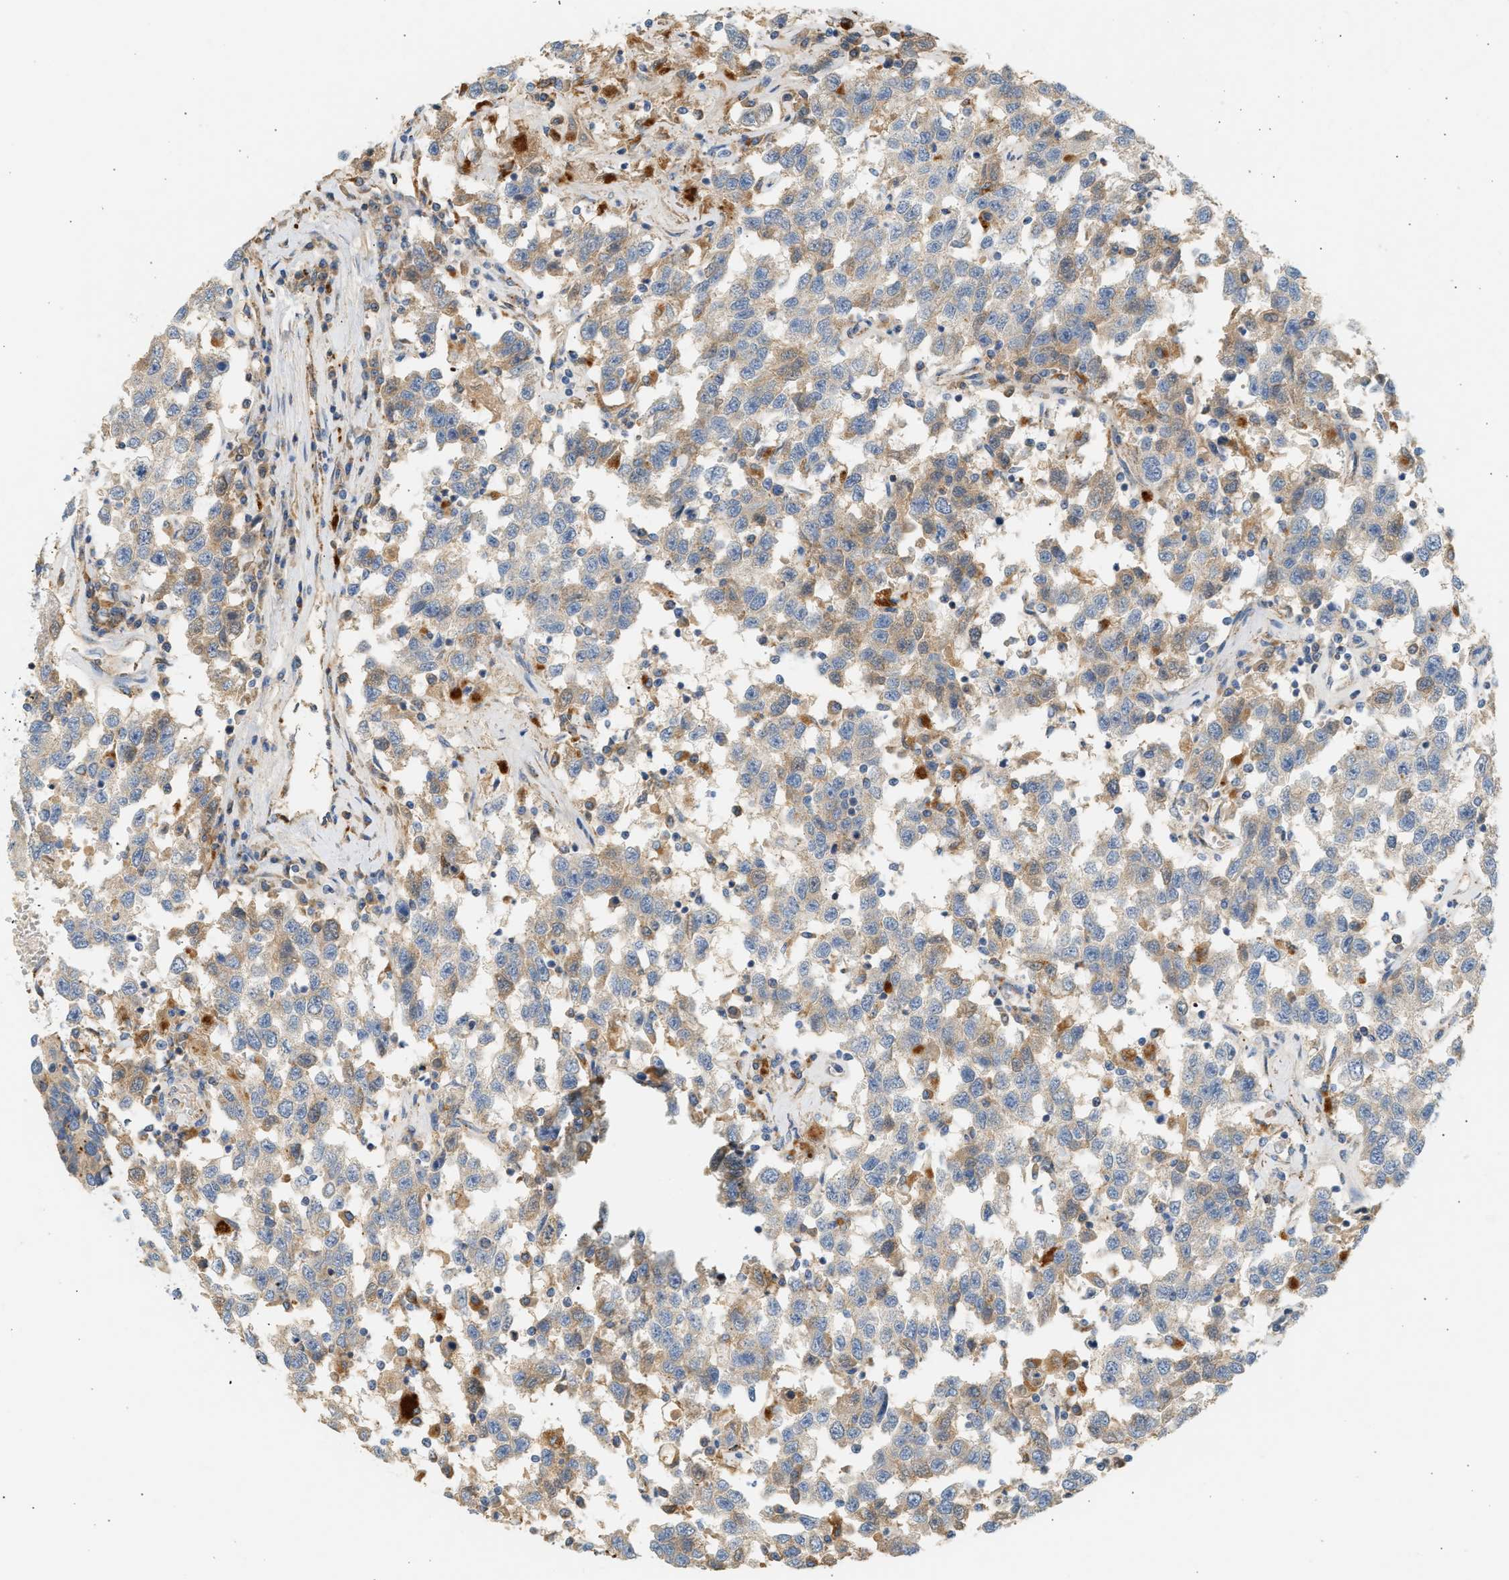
{"staining": {"intensity": "moderate", "quantity": ">75%", "location": "cytoplasmic/membranous"}, "tissue": "testis cancer", "cell_type": "Tumor cells", "image_type": "cancer", "snomed": [{"axis": "morphology", "description": "Seminoma, NOS"}, {"axis": "topography", "description": "Testis"}], "caption": "High-power microscopy captured an IHC histopathology image of testis cancer (seminoma), revealing moderate cytoplasmic/membranous positivity in about >75% of tumor cells. (Brightfield microscopy of DAB IHC at high magnification).", "gene": "ENTHD1", "patient": {"sex": "male", "age": 41}}